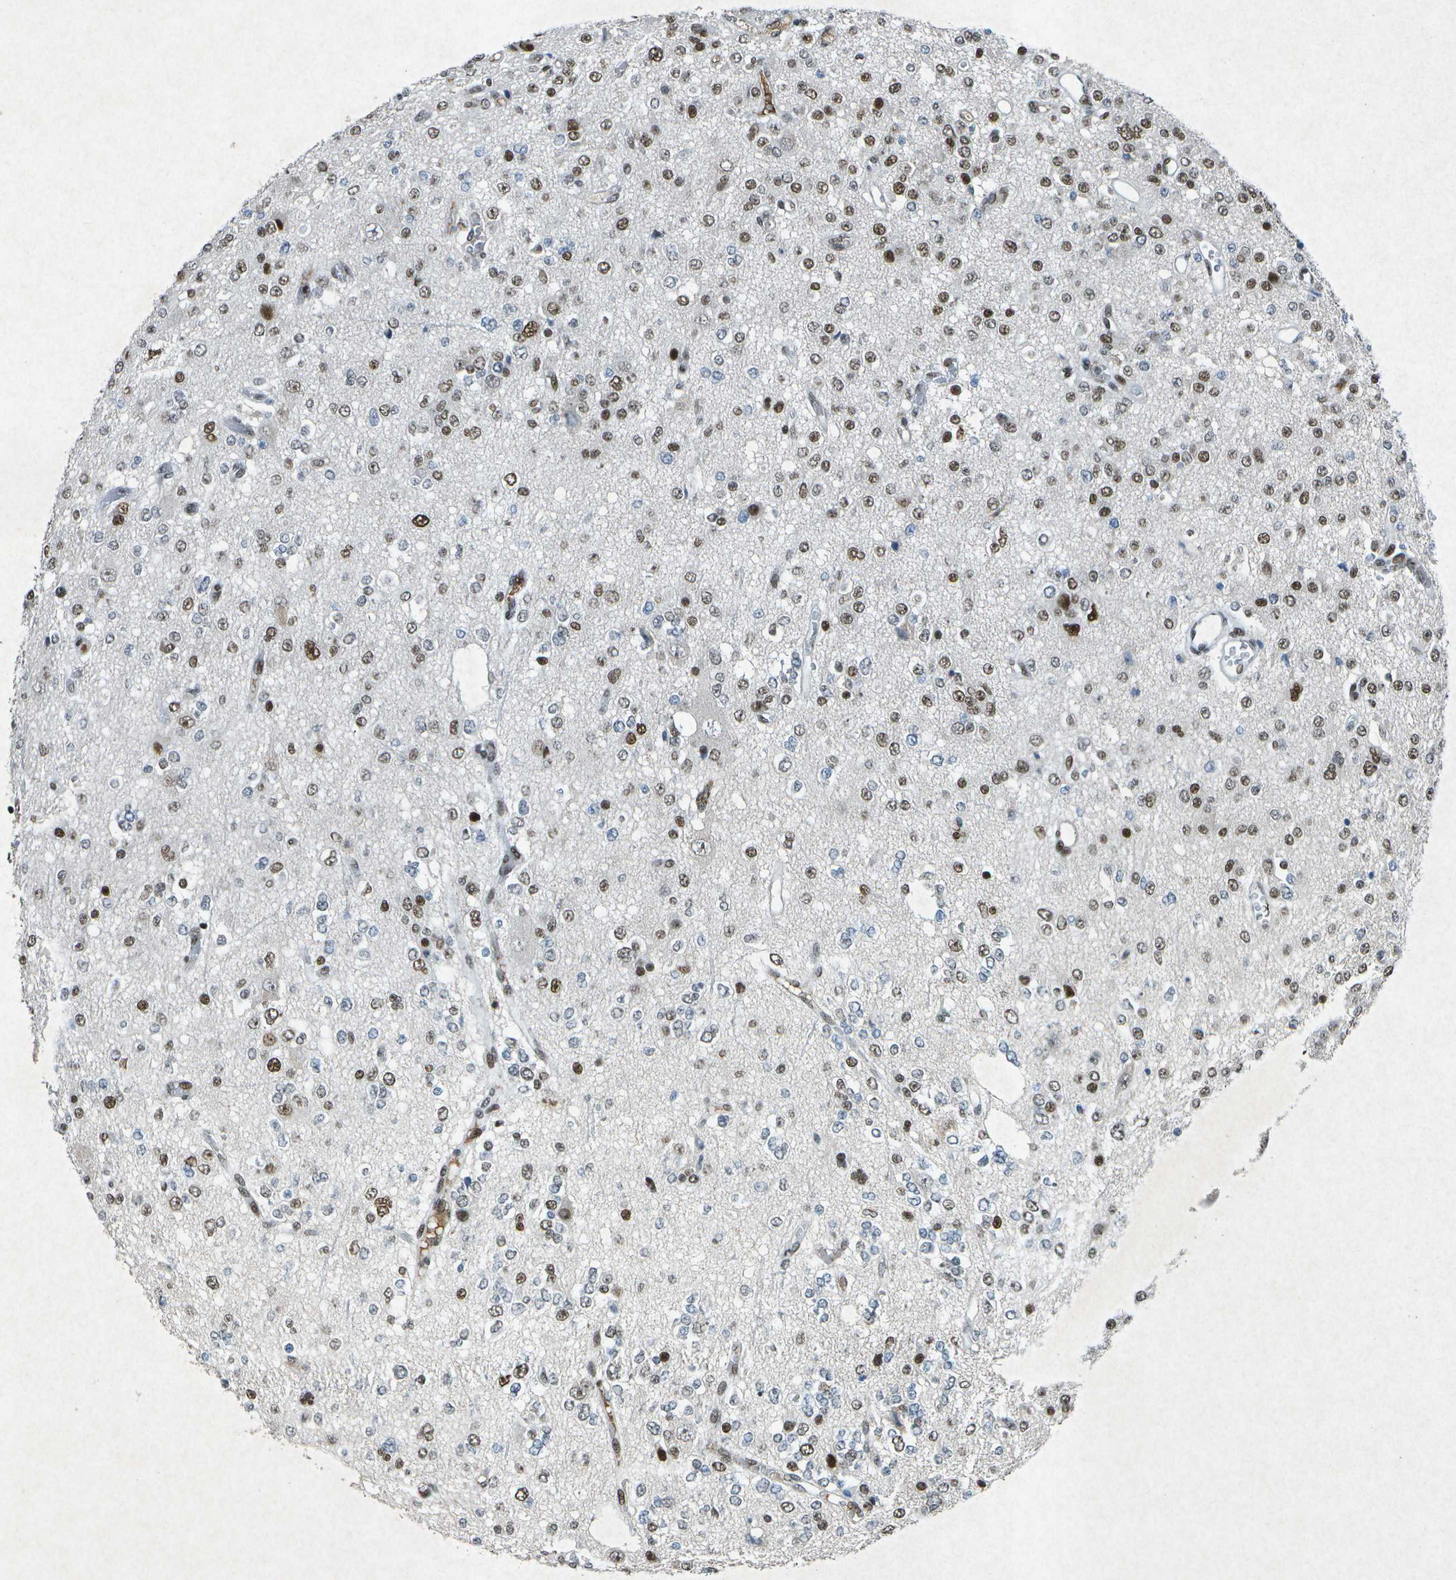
{"staining": {"intensity": "moderate", "quantity": "25%-75%", "location": "nuclear"}, "tissue": "glioma", "cell_type": "Tumor cells", "image_type": "cancer", "snomed": [{"axis": "morphology", "description": "Glioma, malignant, Low grade"}, {"axis": "topography", "description": "Brain"}], "caption": "The histopathology image displays a brown stain indicating the presence of a protein in the nuclear of tumor cells in malignant low-grade glioma.", "gene": "MTA2", "patient": {"sex": "male", "age": 38}}